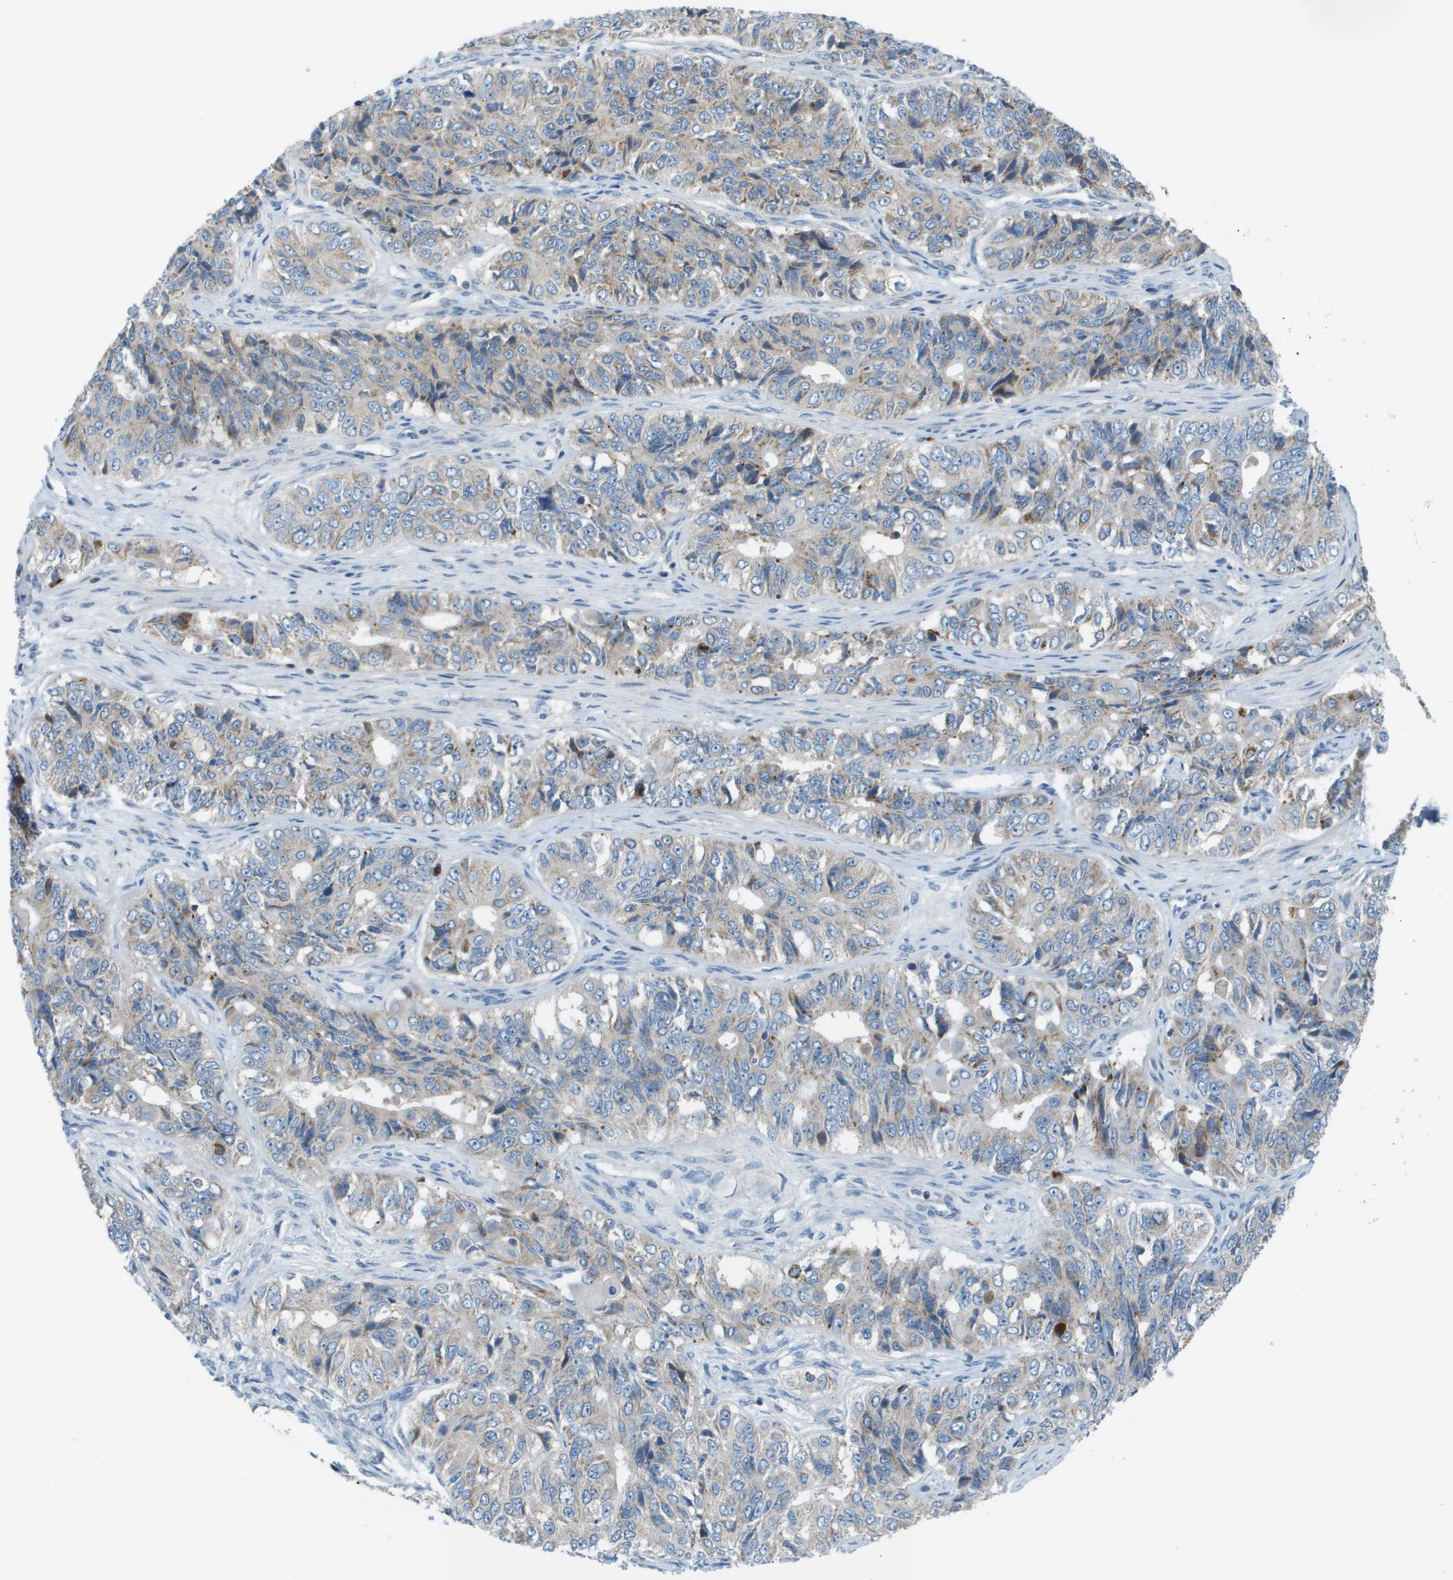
{"staining": {"intensity": "weak", "quantity": "<25%", "location": "cytoplasmic/membranous"}, "tissue": "ovarian cancer", "cell_type": "Tumor cells", "image_type": "cancer", "snomed": [{"axis": "morphology", "description": "Carcinoma, endometroid"}, {"axis": "topography", "description": "Ovary"}], "caption": "Endometroid carcinoma (ovarian) stained for a protein using immunohistochemistry (IHC) shows no expression tumor cells.", "gene": "GALNT6", "patient": {"sex": "female", "age": 51}}